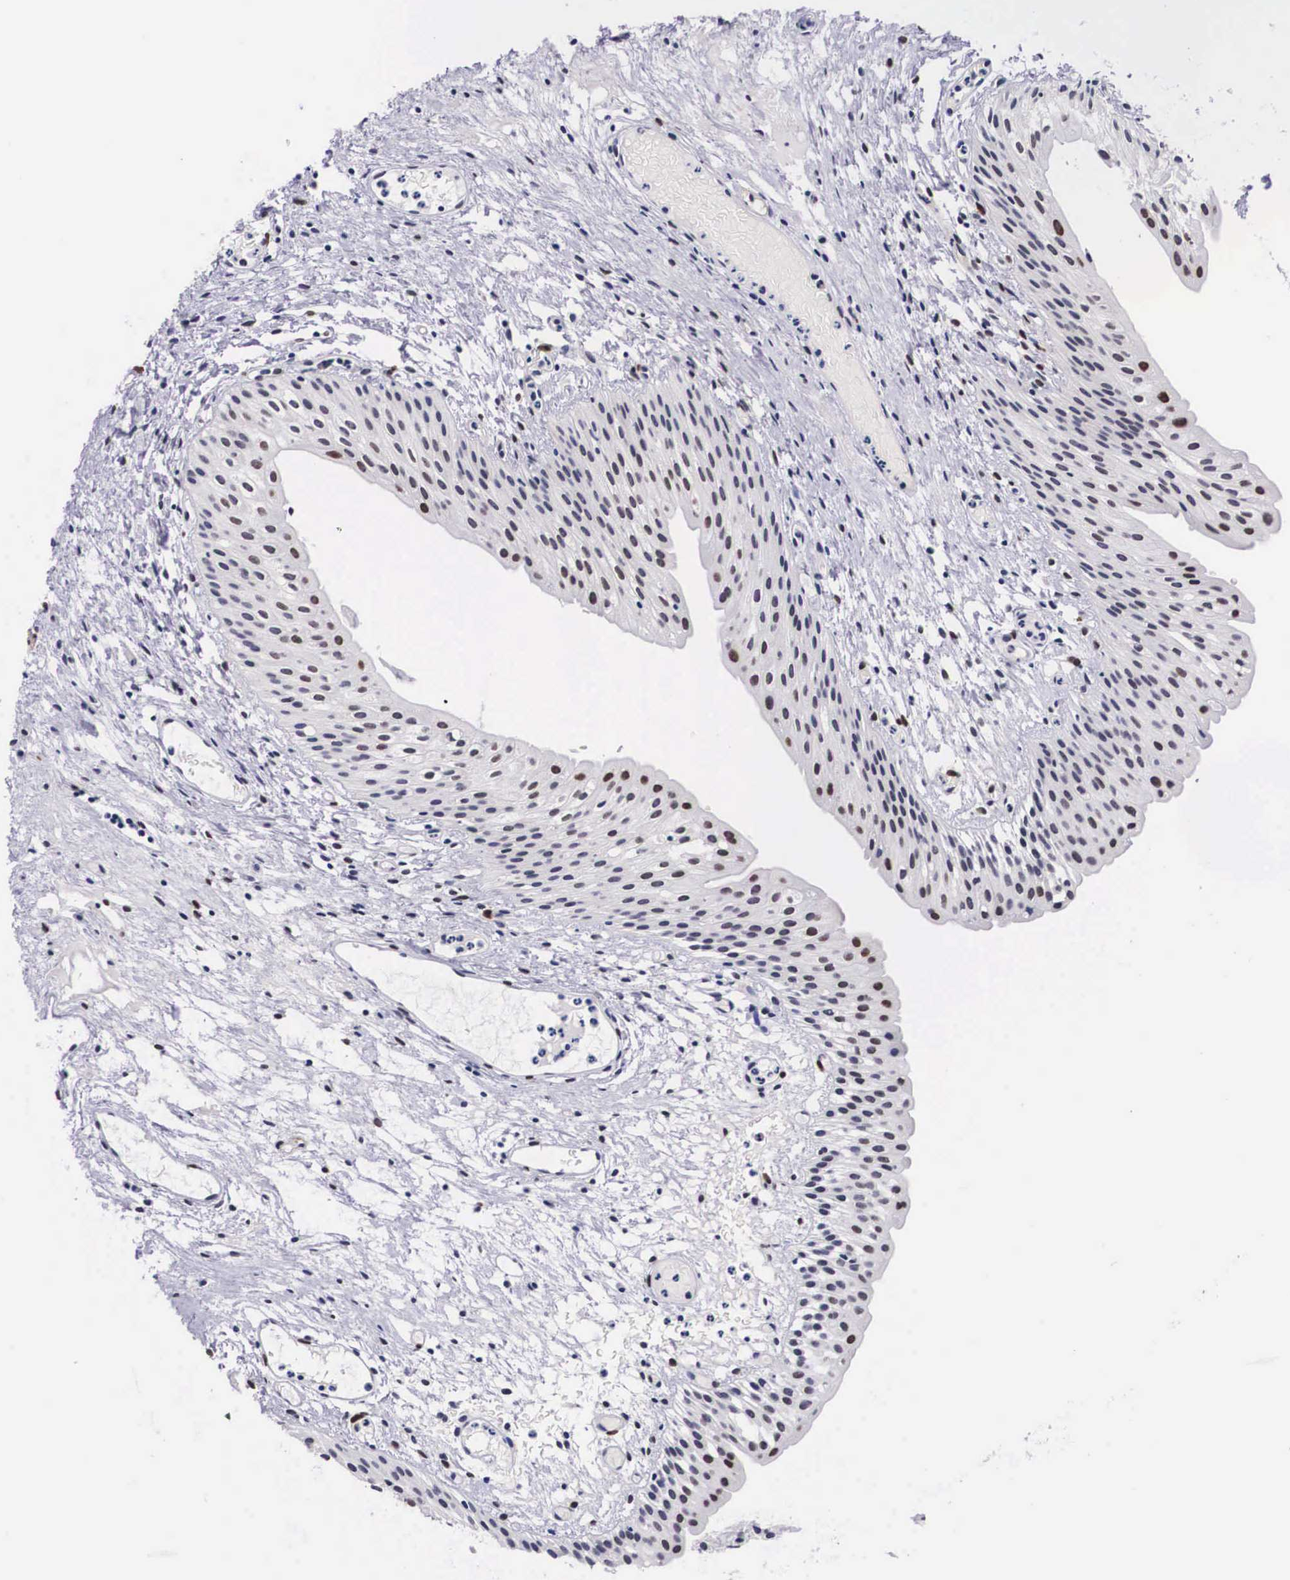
{"staining": {"intensity": "strong", "quantity": "25%-75%", "location": "nuclear"}, "tissue": "urinary bladder", "cell_type": "Urothelial cells", "image_type": "normal", "snomed": [{"axis": "morphology", "description": "Normal tissue, NOS"}, {"axis": "topography", "description": "Urinary bladder"}], "caption": "Human urinary bladder stained for a protein (brown) shows strong nuclear positive expression in approximately 25%-75% of urothelial cells.", "gene": "KHDRBS3", "patient": {"sex": "male", "age": 48}}